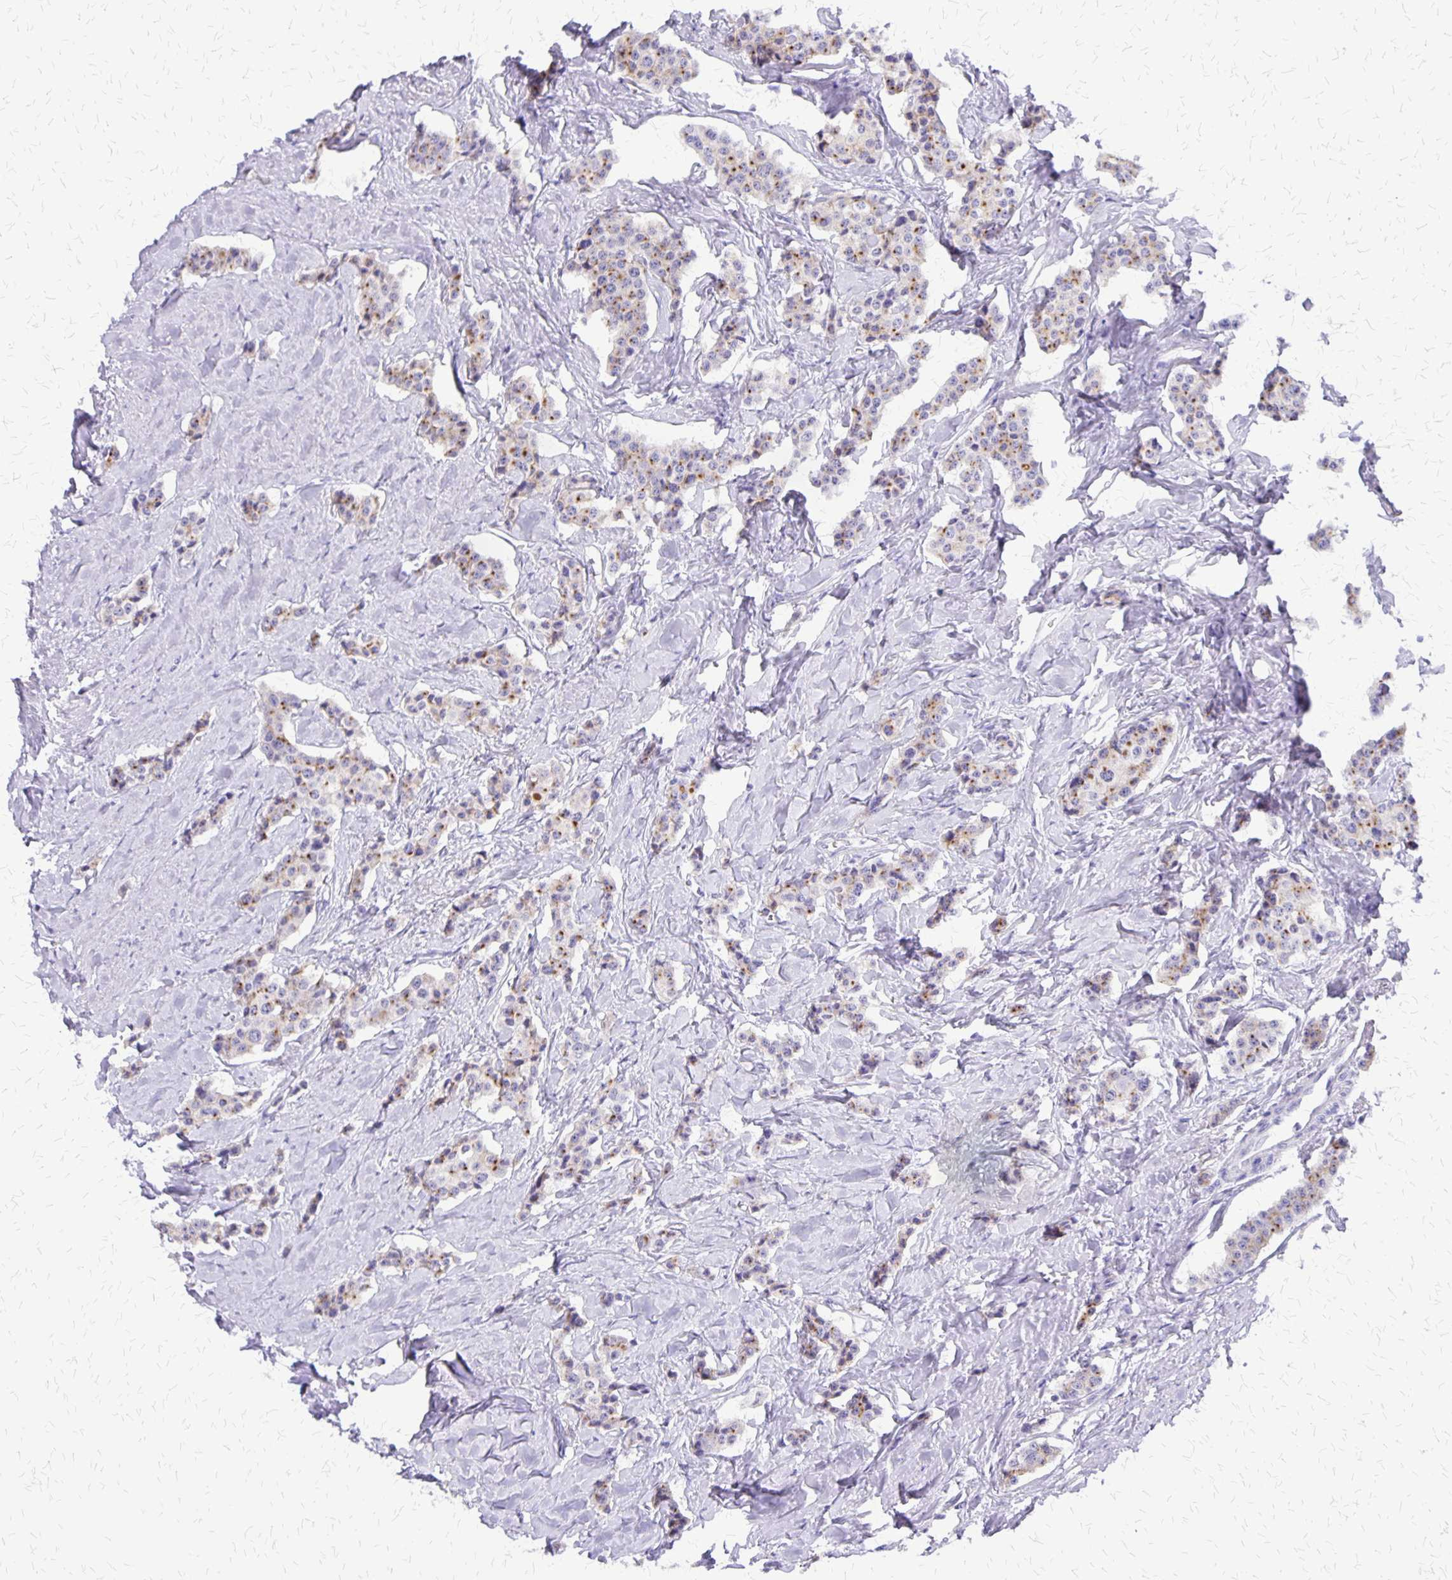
{"staining": {"intensity": "moderate", "quantity": "25%-75%", "location": "cytoplasmic/membranous"}, "tissue": "carcinoid", "cell_type": "Tumor cells", "image_type": "cancer", "snomed": [{"axis": "morphology", "description": "Carcinoid, malignant, NOS"}, {"axis": "topography", "description": "Small intestine"}], "caption": "Tumor cells exhibit moderate cytoplasmic/membranous staining in about 25%-75% of cells in malignant carcinoid.", "gene": "SLC13A2", "patient": {"sex": "female", "age": 64}}